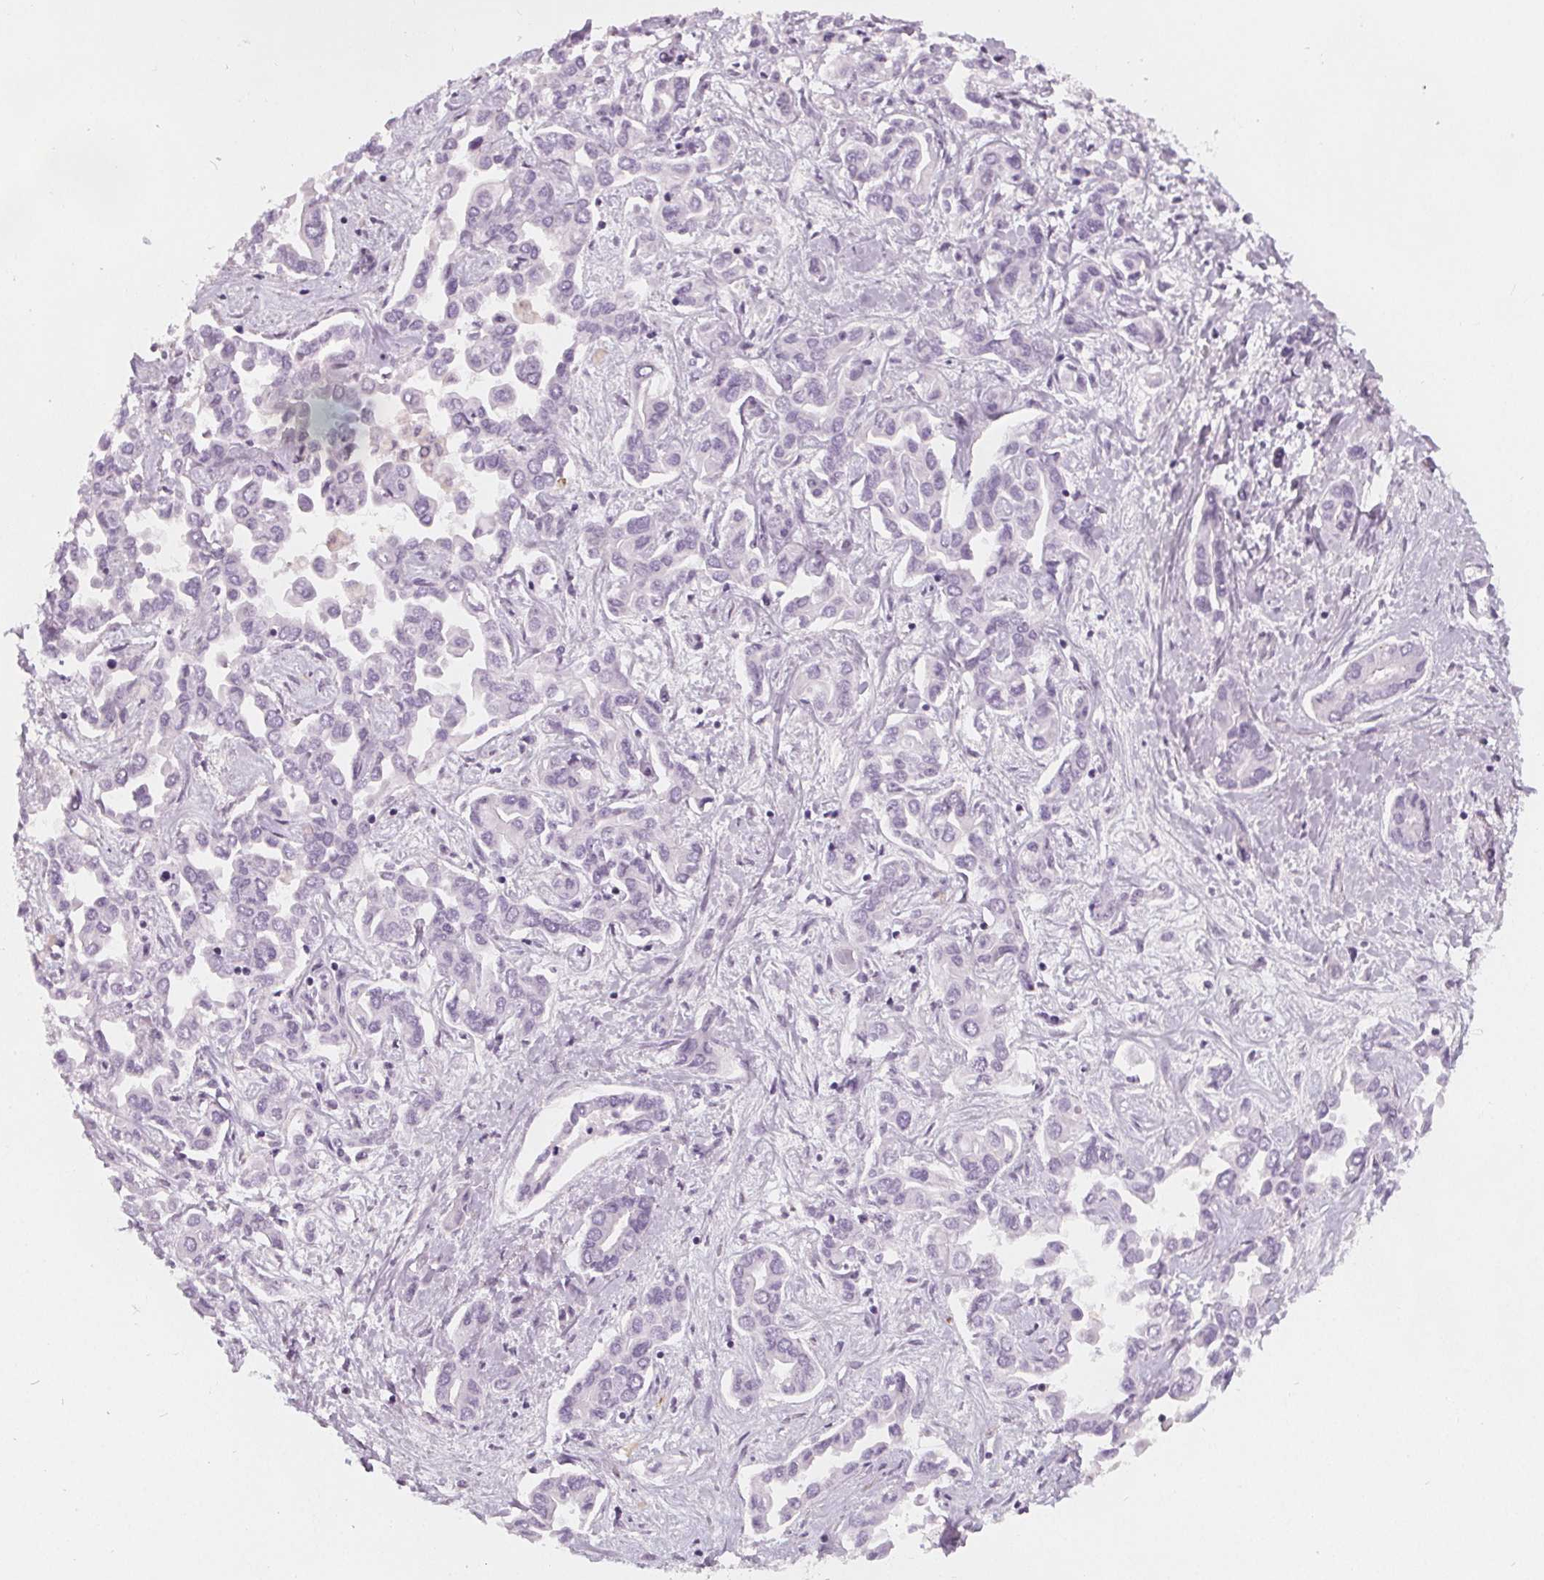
{"staining": {"intensity": "negative", "quantity": "none", "location": "none"}, "tissue": "liver cancer", "cell_type": "Tumor cells", "image_type": "cancer", "snomed": [{"axis": "morphology", "description": "Cholangiocarcinoma"}, {"axis": "topography", "description": "Liver"}], "caption": "High power microscopy micrograph of an immunohistochemistry (IHC) histopathology image of cholangiocarcinoma (liver), revealing no significant staining in tumor cells. (Immunohistochemistry (ihc), brightfield microscopy, high magnification).", "gene": "SLC5A12", "patient": {"sex": "female", "age": 64}}